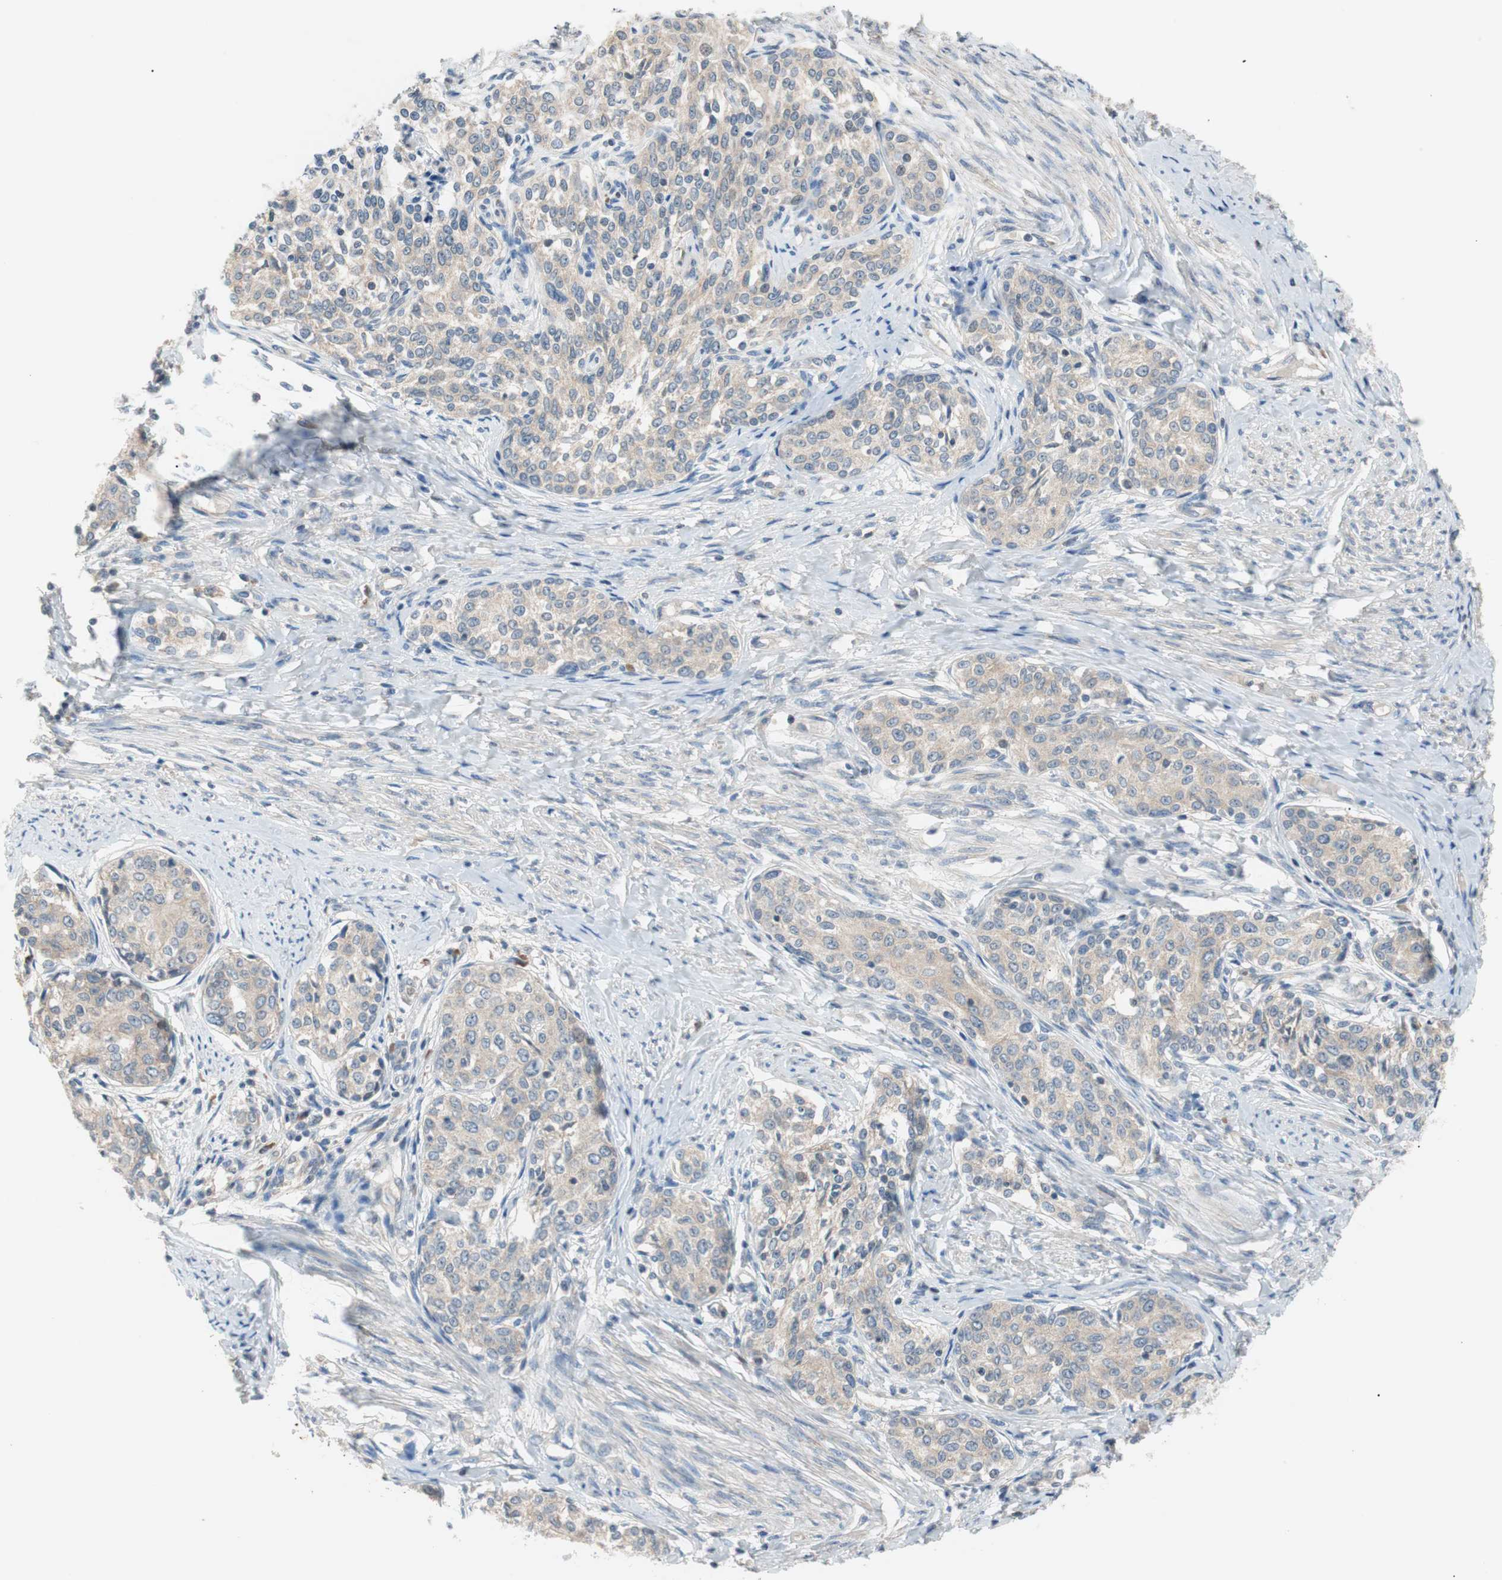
{"staining": {"intensity": "weak", "quantity": ">75%", "location": "cytoplasmic/membranous"}, "tissue": "cervical cancer", "cell_type": "Tumor cells", "image_type": "cancer", "snomed": [{"axis": "morphology", "description": "Squamous cell carcinoma, NOS"}, {"axis": "morphology", "description": "Adenocarcinoma, NOS"}, {"axis": "topography", "description": "Cervix"}], "caption": "Cervical cancer stained with DAB immunohistochemistry exhibits low levels of weak cytoplasmic/membranous positivity in approximately >75% of tumor cells.", "gene": "PCK1", "patient": {"sex": "female", "age": 52}}